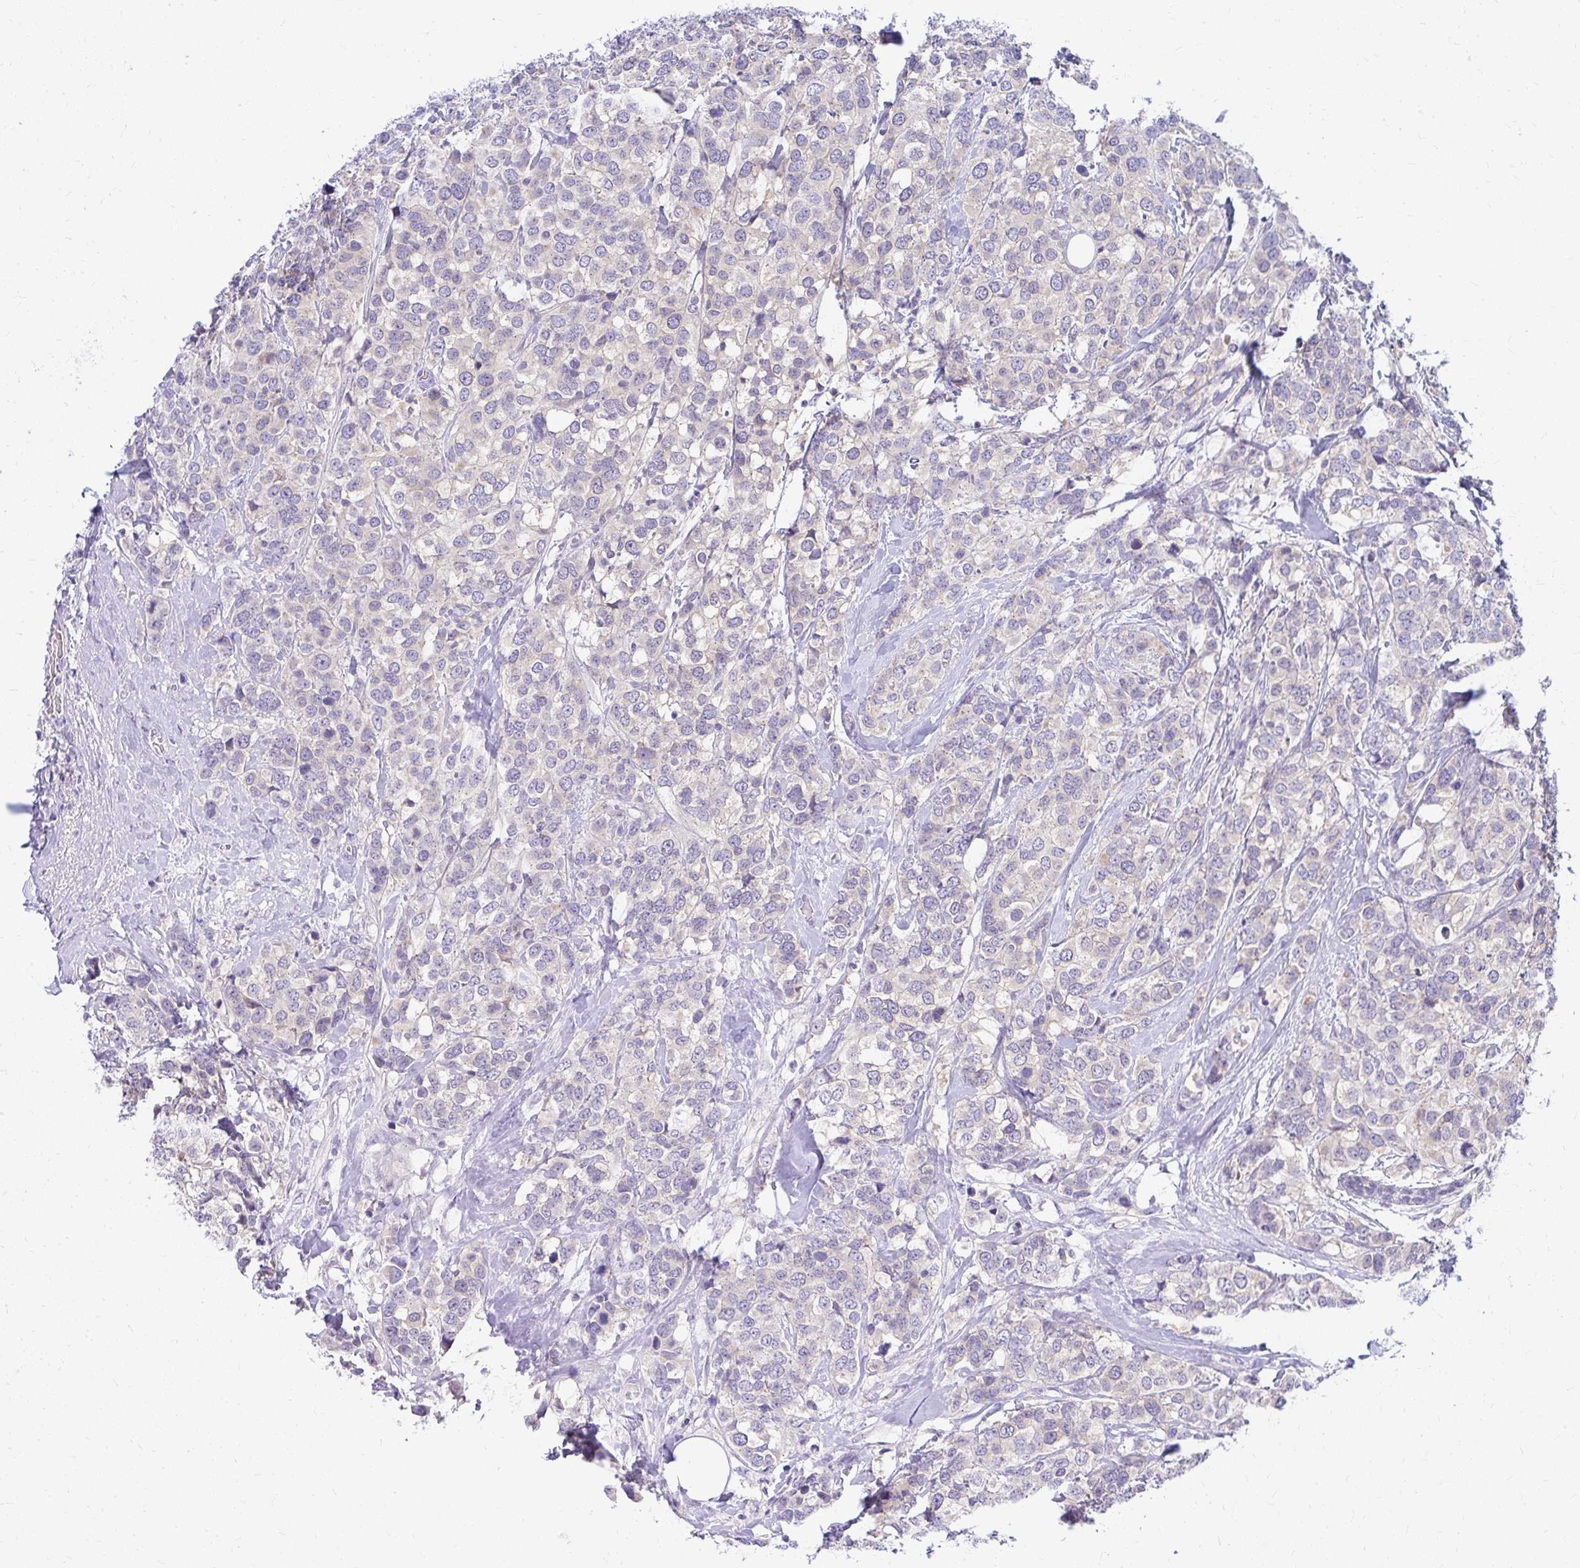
{"staining": {"intensity": "weak", "quantity": "<25%", "location": "cytoplasmic/membranous"}, "tissue": "breast cancer", "cell_type": "Tumor cells", "image_type": "cancer", "snomed": [{"axis": "morphology", "description": "Lobular carcinoma"}, {"axis": "topography", "description": "Breast"}], "caption": "The IHC micrograph has no significant staining in tumor cells of breast cancer (lobular carcinoma) tissue.", "gene": "RADIL", "patient": {"sex": "female", "age": 59}}